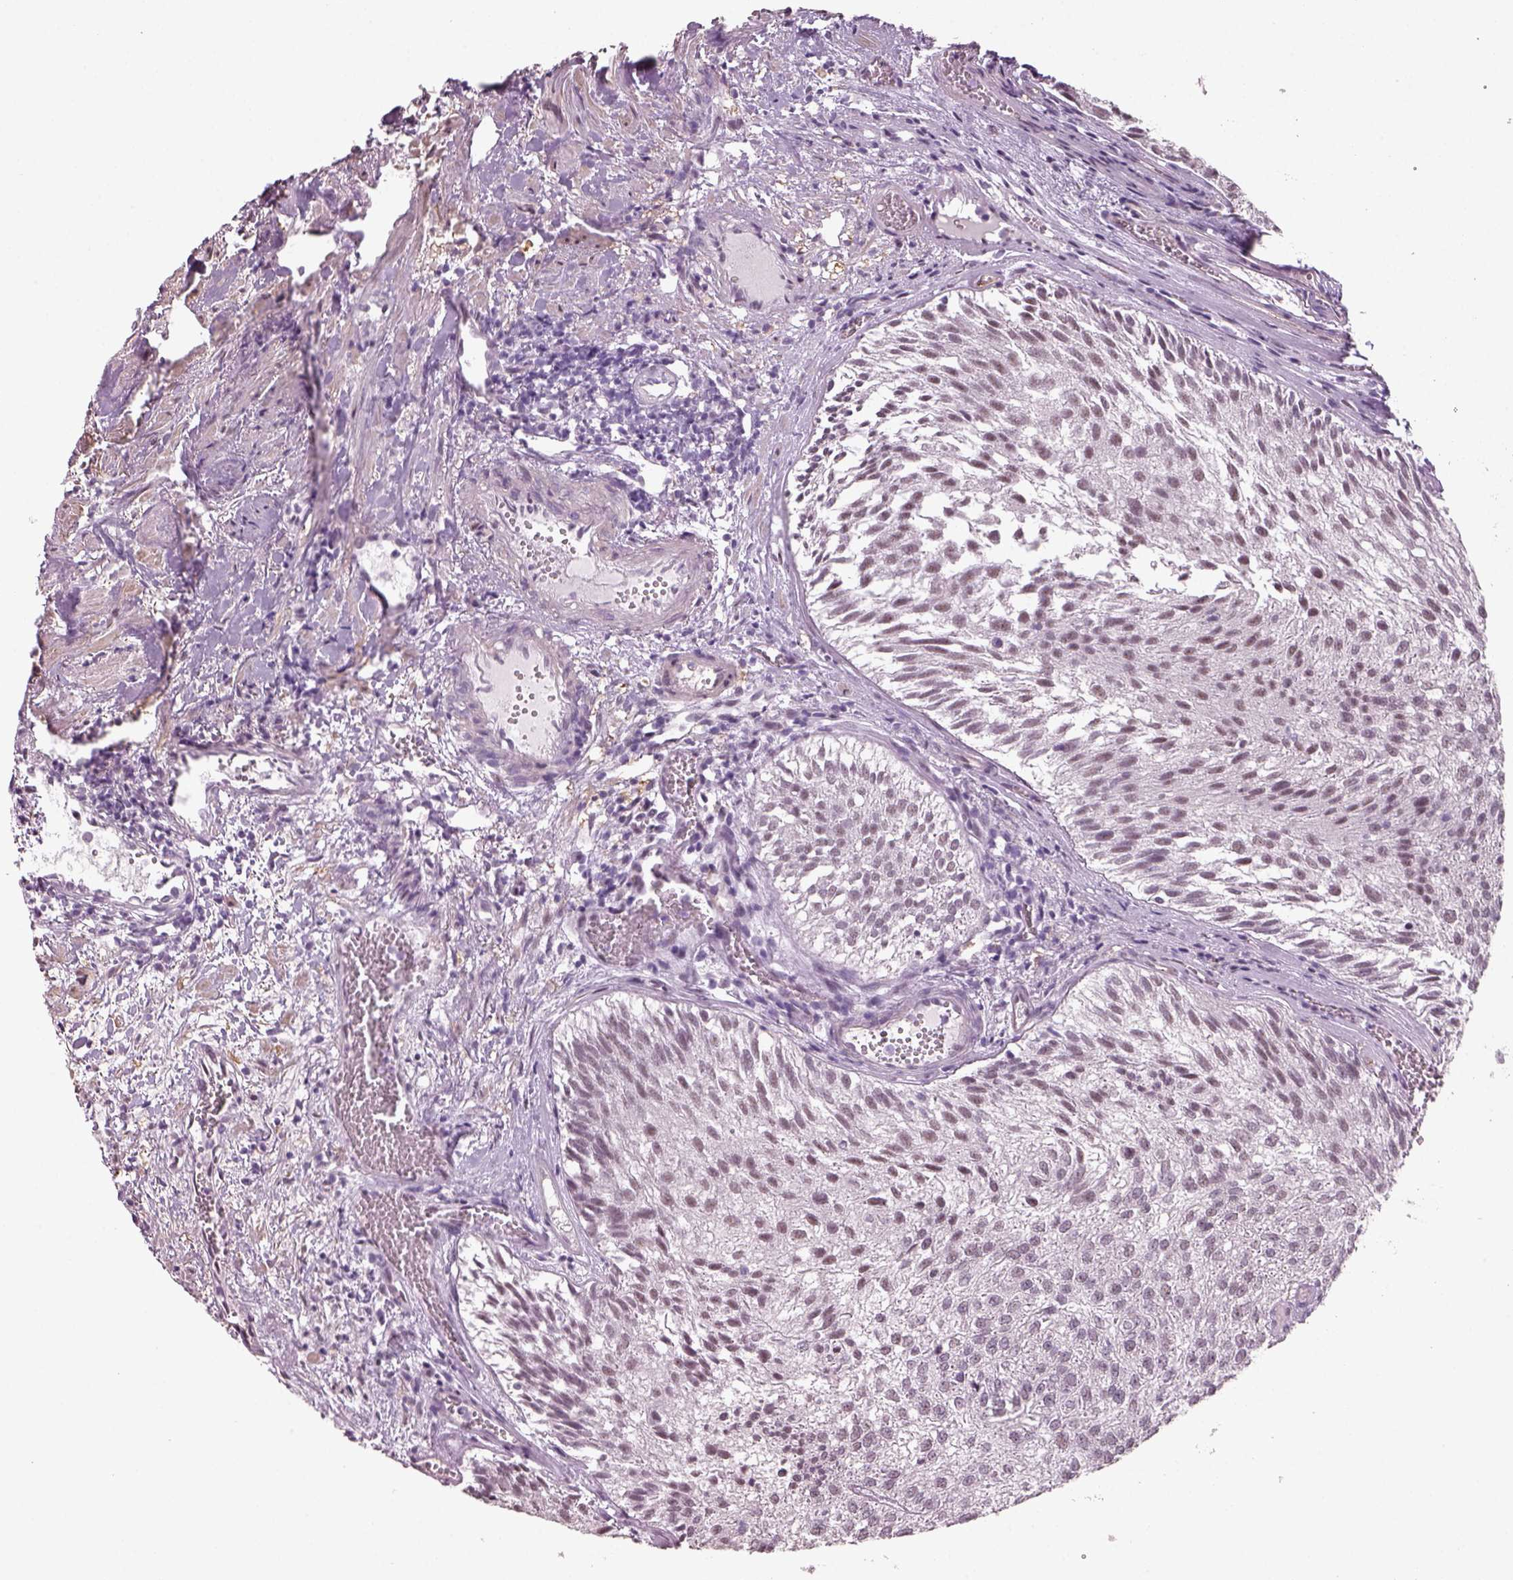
{"staining": {"intensity": "negative", "quantity": "none", "location": "none"}, "tissue": "urothelial cancer", "cell_type": "Tumor cells", "image_type": "cancer", "snomed": [{"axis": "morphology", "description": "Urothelial carcinoma, Low grade"}, {"axis": "topography", "description": "Urinary bladder"}], "caption": "This photomicrograph is of urothelial cancer stained with immunohistochemistry (IHC) to label a protein in brown with the nuclei are counter-stained blue. There is no staining in tumor cells. (Brightfield microscopy of DAB immunohistochemistry (IHC) at high magnification).", "gene": "NAT8", "patient": {"sex": "female", "age": 87}}